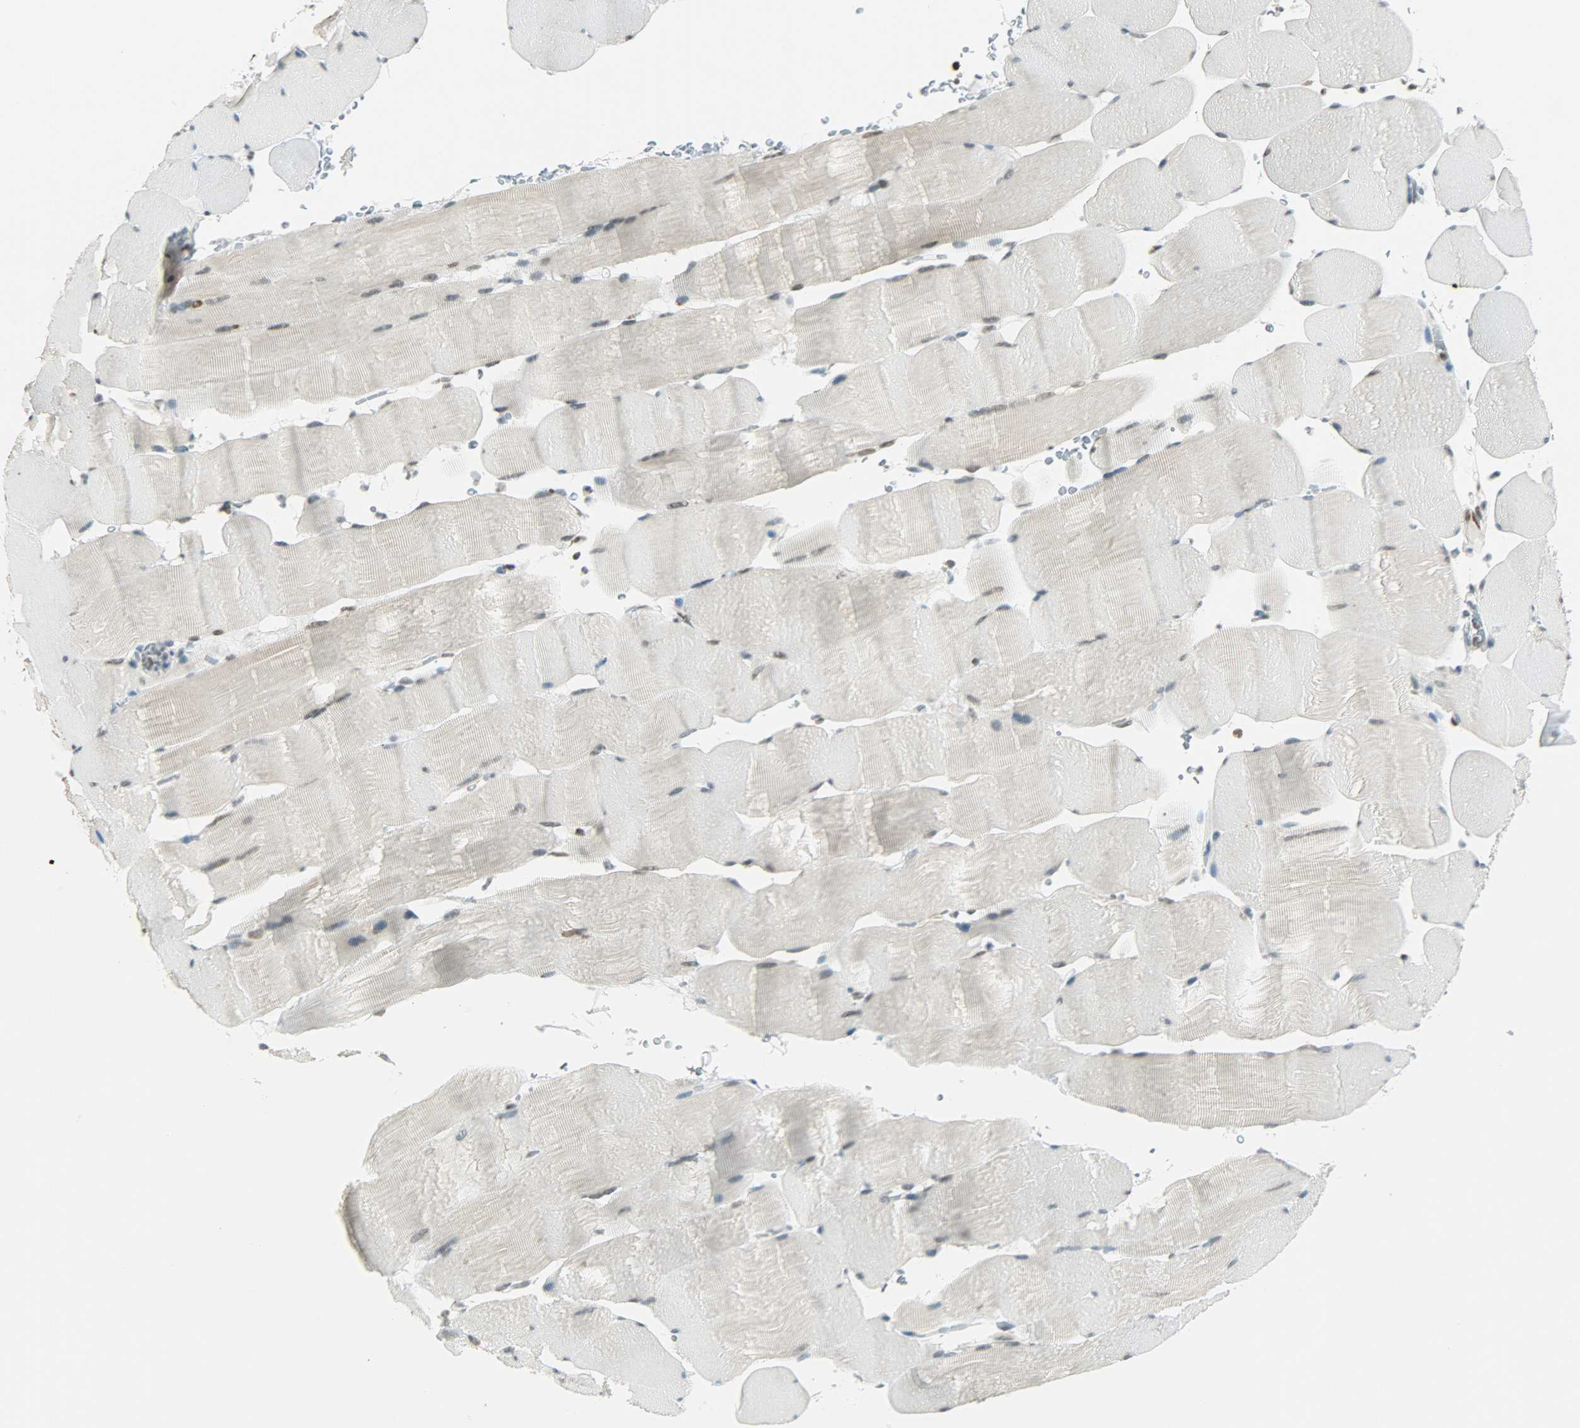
{"staining": {"intensity": "weak", "quantity": "<25%", "location": "cytoplasmic/membranous"}, "tissue": "skeletal muscle", "cell_type": "Myocytes", "image_type": "normal", "snomed": [{"axis": "morphology", "description": "Normal tissue, NOS"}, {"axis": "topography", "description": "Skeletal muscle"}], "caption": "Protein analysis of benign skeletal muscle shows no significant staining in myocytes. Brightfield microscopy of IHC stained with DAB (brown) and hematoxylin (blue), captured at high magnification.", "gene": "MYEF2", "patient": {"sex": "male", "age": 62}}